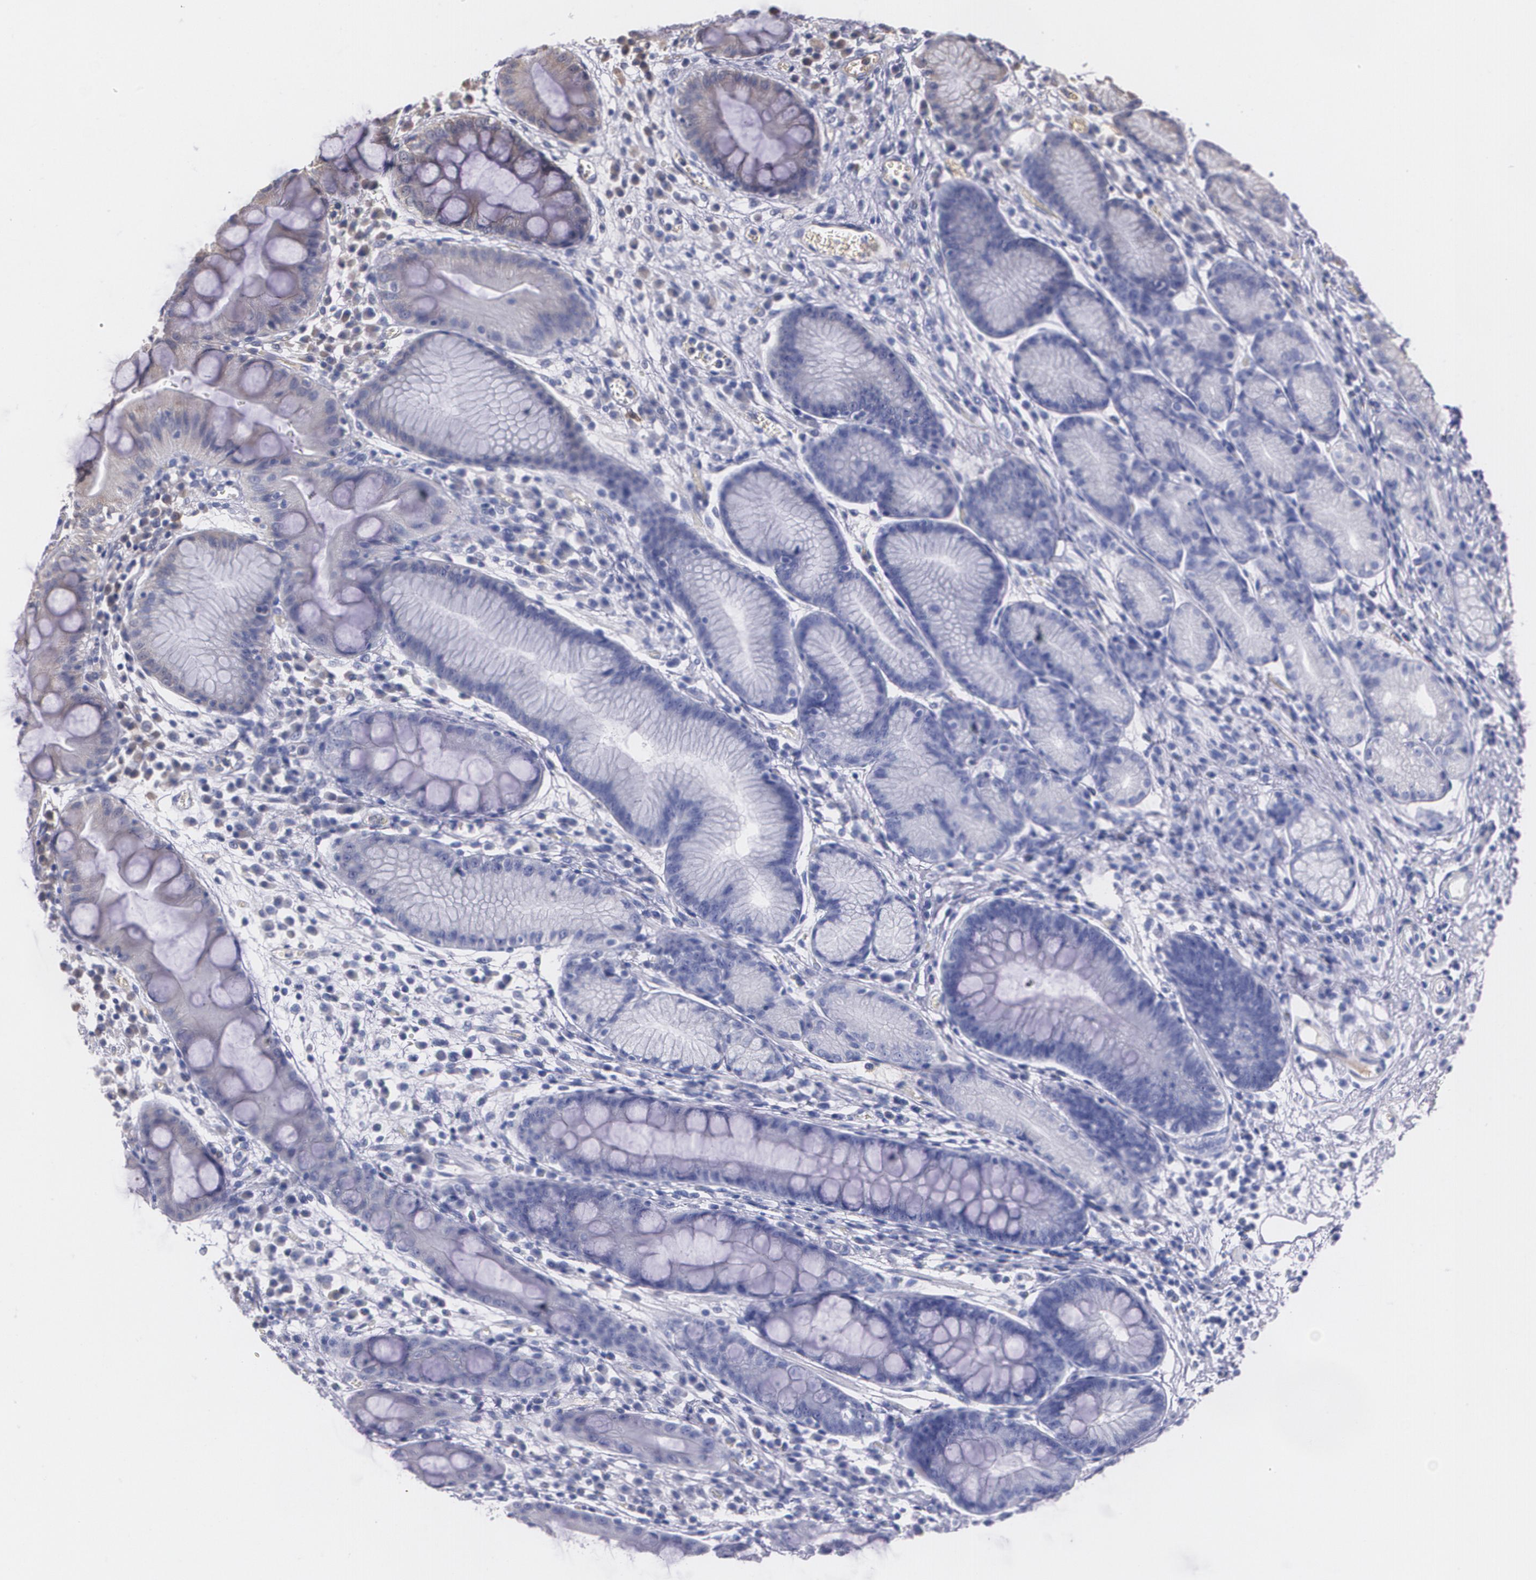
{"staining": {"intensity": "weak", "quantity": "<25%", "location": "cytoplasmic/membranous"}, "tissue": "stomach", "cell_type": "Glandular cells", "image_type": "normal", "snomed": [{"axis": "morphology", "description": "Normal tissue, NOS"}, {"axis": "morphology", "description": "Inflammation, NOS"}, {"axis": "topography", "description": "Stomach, lower"}], "caption": "Protein analysis of unremarkable stomach shows no significant staining in glandular cells.", "gene": "AMBP", "patient": {"sex": "male", "age": 59}}